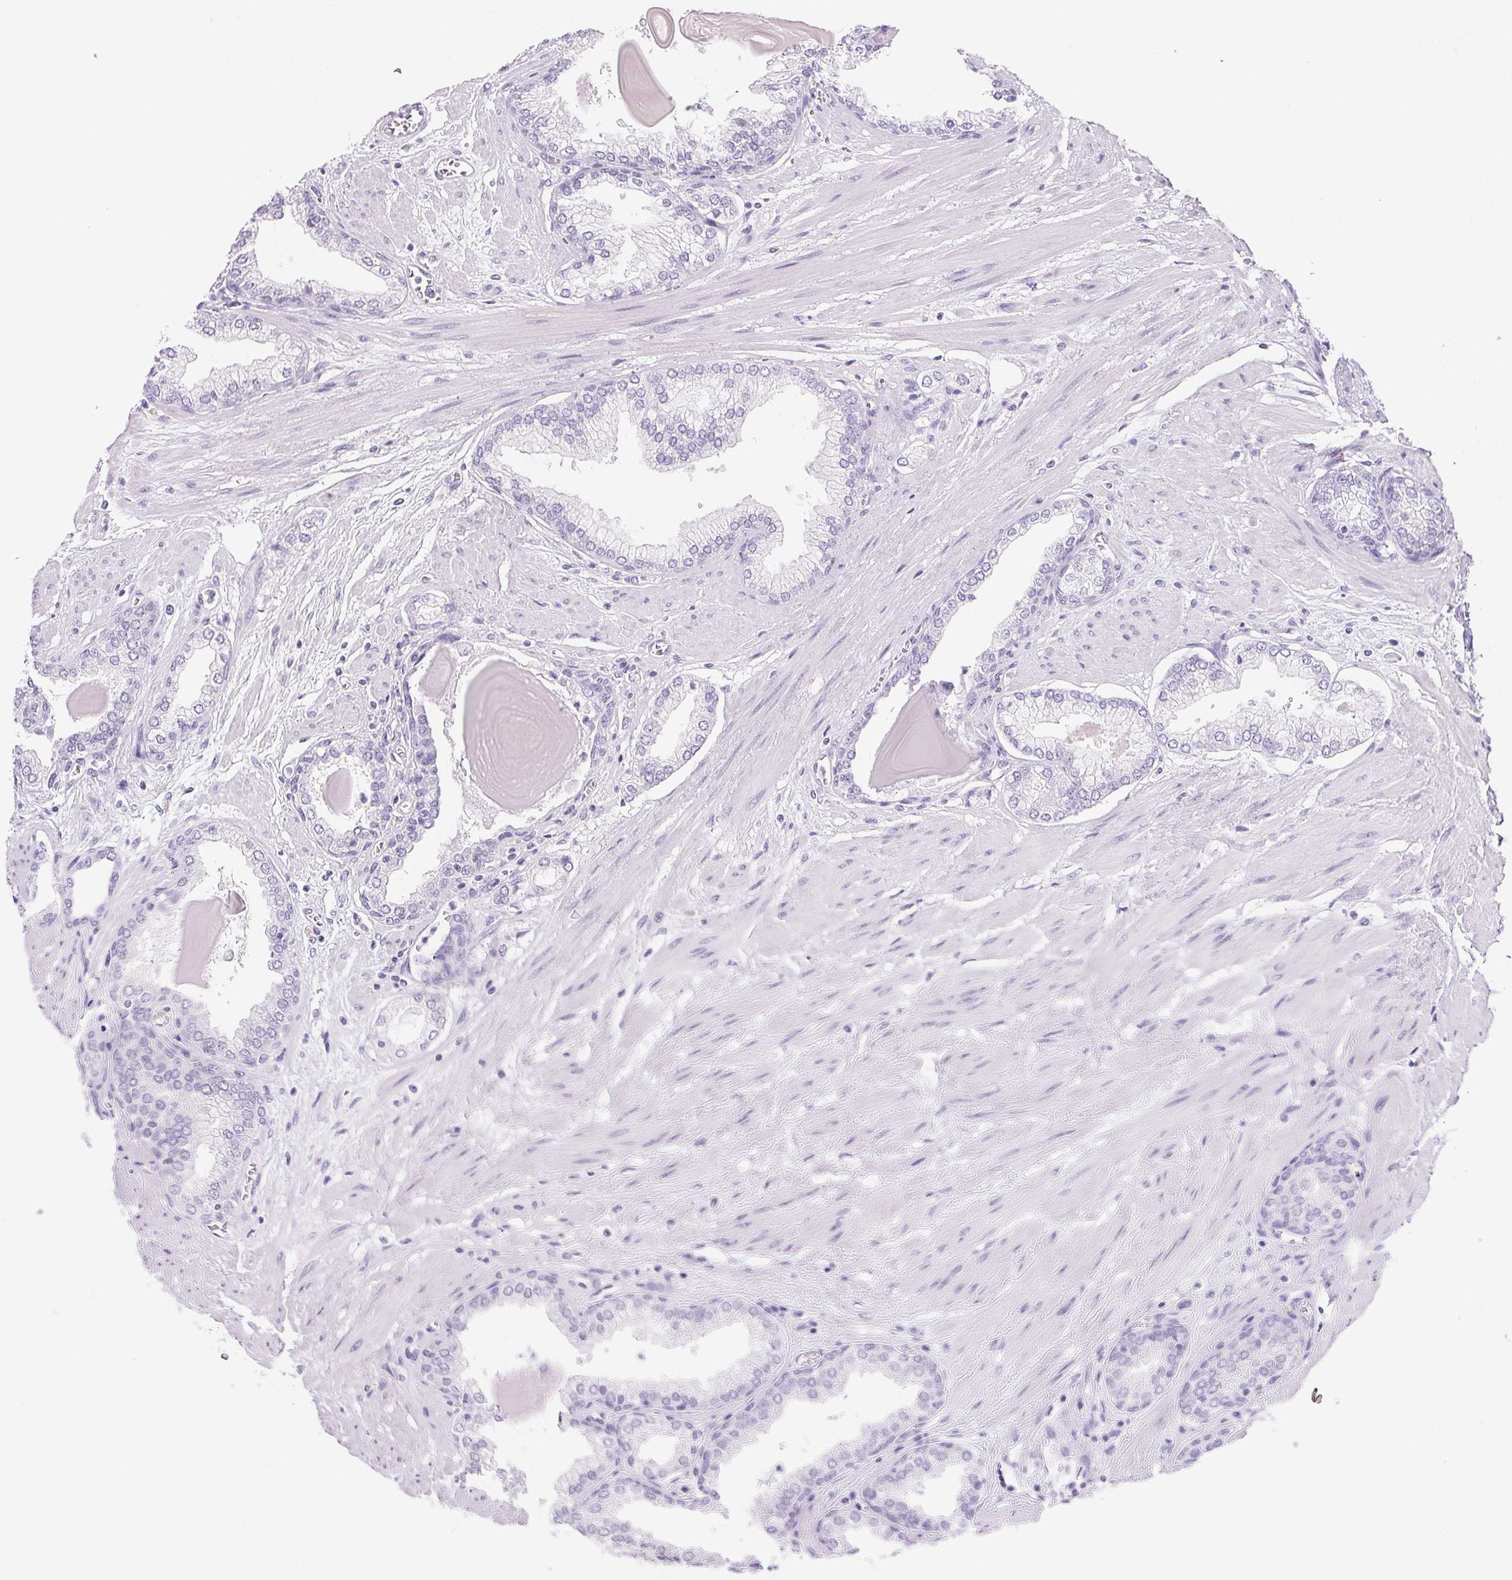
{"staining": {"intensity": "negative", "quantity": "none", "location": "none"}, "tissue": "prostate cancer", "cell_type": "Tumor cells", "image_type": "cancer", "snomed": [{"axis": "morphology", "description": "Adenocarcinoma, Low grade"}, {"axis": "topography", "description": "Prostate"}], "caption": "This is an IHC image of human prostate cancer. There is no positivity in tumor cells.", "gene": "PRSS3", "patient": {"sex": "male", "age": 64}}